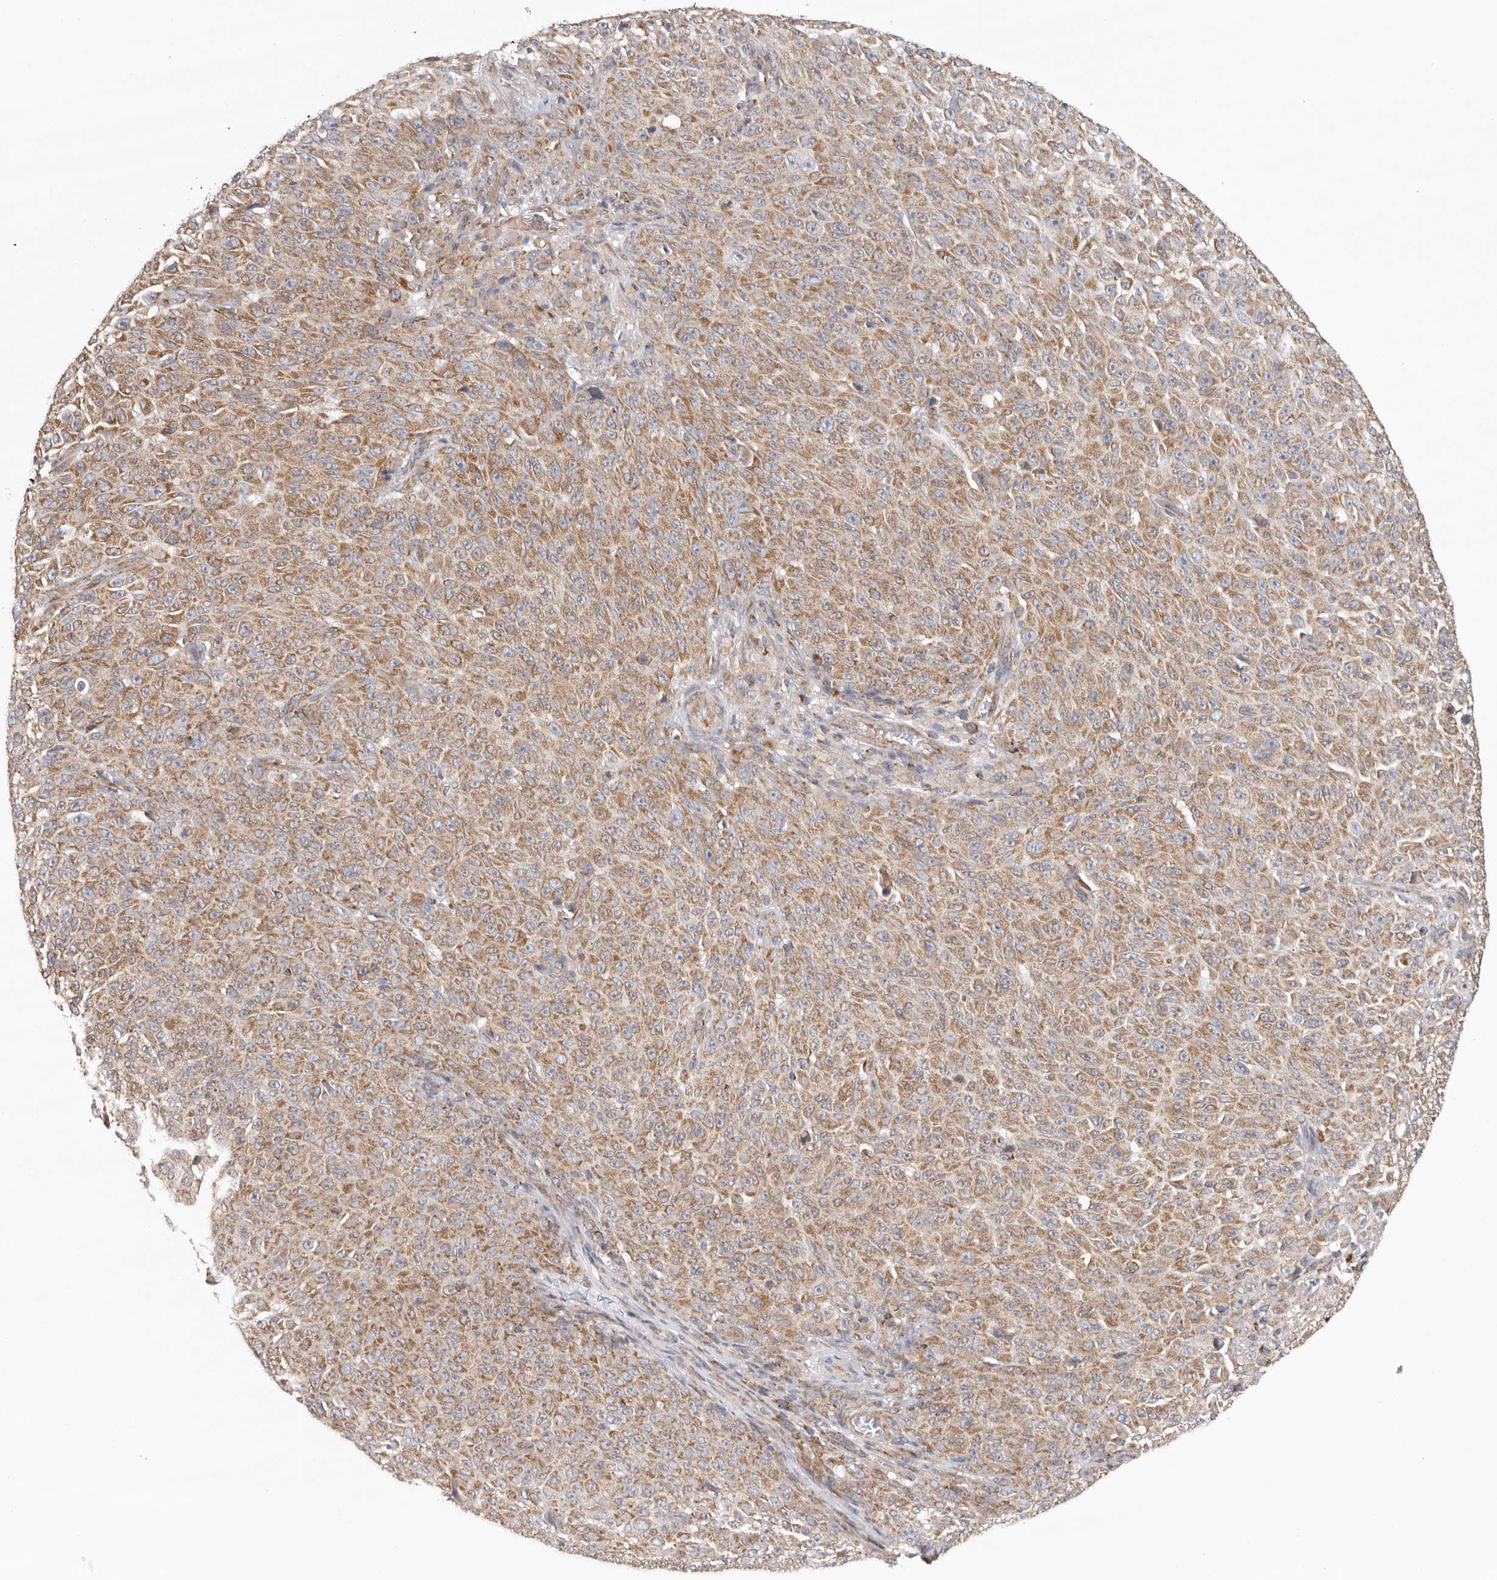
{"staining": {"intensity": "moderate", "quantity": ">75%", "location": "cytoplasmic/membranous"}, "tissue": "melanoma", "cell_type": "Tumor cells", "image_type": "cancer", "snomed": [{"axis": "morphology", "description": "Malignant melanoma, NOS"}, {"axis": "topography", "description": "Skin"}], "caption": "About >75% of tumor cells in human malignant melanoma demonstrate moderate cytoplasmic/membranous protein staining as visualized by brown immunohistochemical staining.", "gene": "FKBP8", "patient": {"sex": "female", "age": 82}}